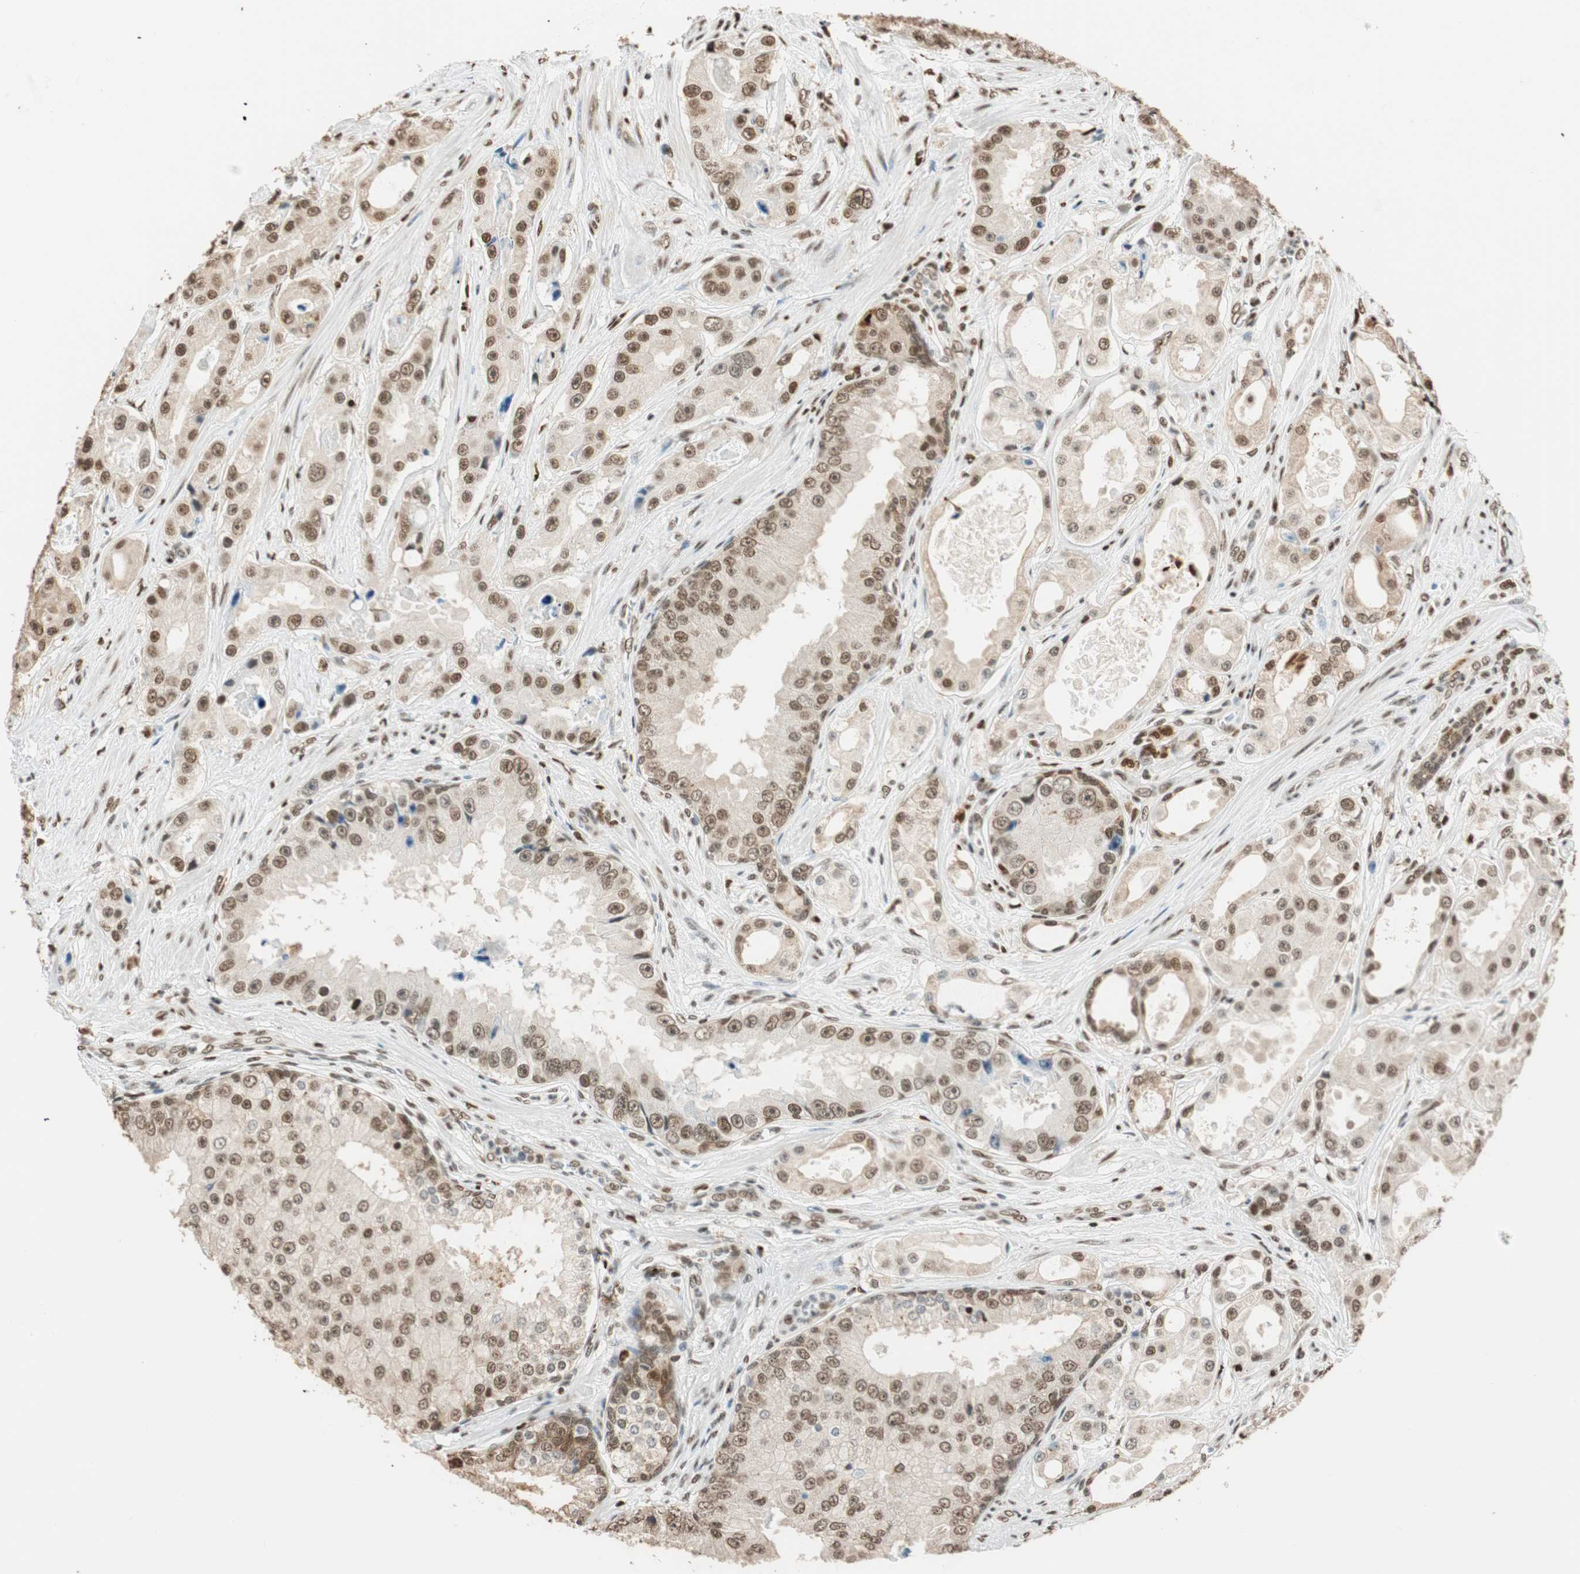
{"staining": {"intensity": "weak", "quantity": "25%-75%", "location": "cytoplasmic/membranous,nuclear"}, "tissue": "prostate cancer", "cell_type": "Tumor cells", "image_type": "cancer", "snomed": [{"axis": "morphology", "description": "Adenocarcinoma, High grade"}, {"axis": "topography", "description": "Prostate"}], "caption": "An immunohistochemistry photomicrograph of neoplastic tissue is shown. Protein staining in brown labels weak cytoplasmic/membranous and nuclear positivity in high-grade adenocarcinoma (prostate) within tumor cells.", "gene": "FANCG", "patient": {"sex": "male", "age": 73}}